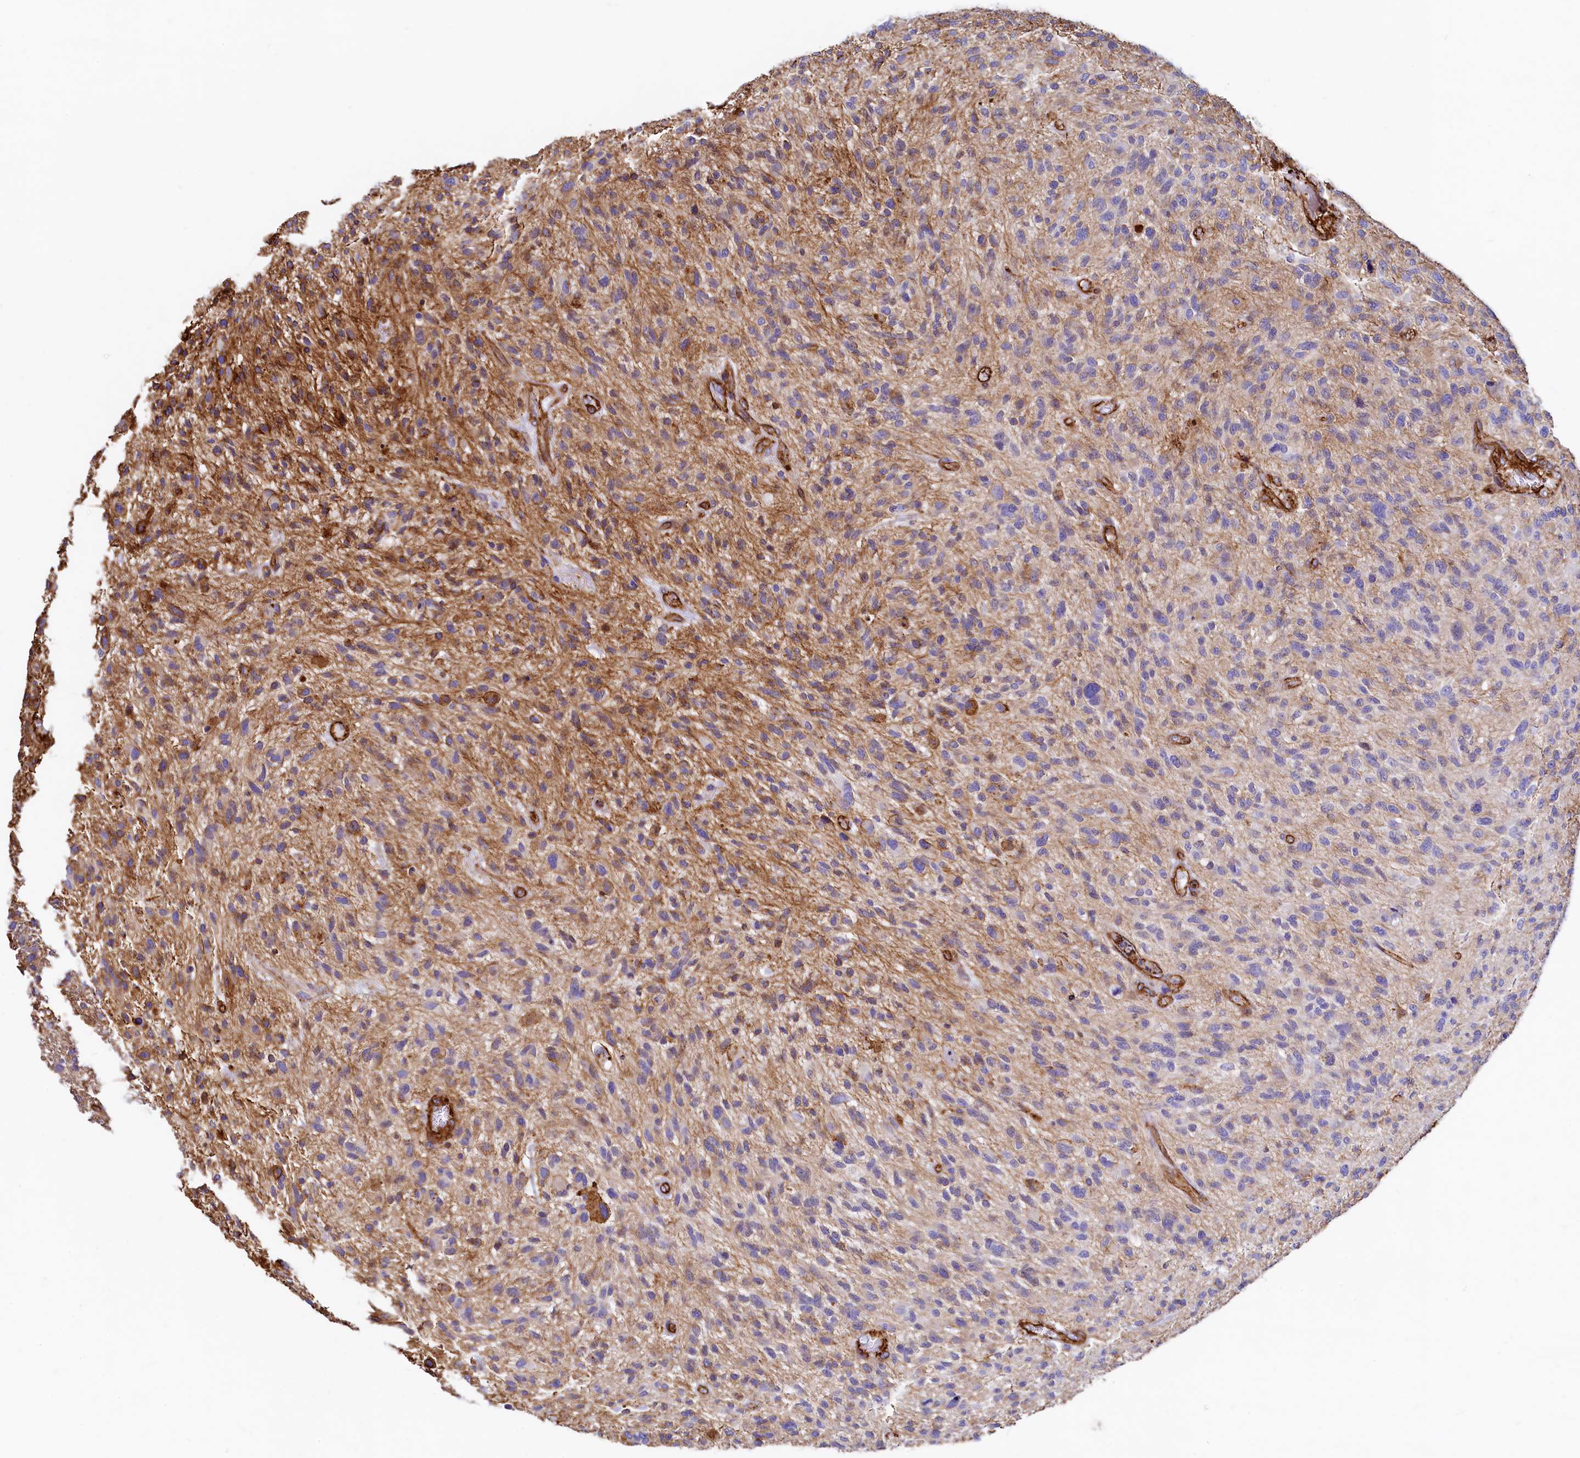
{"staining": {"intensity": "moderate", "quantity": "<25%", "location": "cytoplasmic/membranous"}, "tissue": "glioma", "cell_type": "Tumor cells", "image_type": "cancer", "snomed": [{"axis": "morphology", "description": "Glioma, malignant, High grade"}, {"axis": "topography", "description": "Brain"}], "caption": "Immunohistochemistry (IHC) photomicrograph of neoplastic tissue: malignant glioma (high-grade) stained using immunohistochemistry exhibits low levels of moderate protein expression localized specifically in the cytoplasmic/membranous of tumor cells, appearing as a cytoplasmic/membranous brown color.", "gene": "THBS1", "patient": {"sex": "male", "age": 47}}